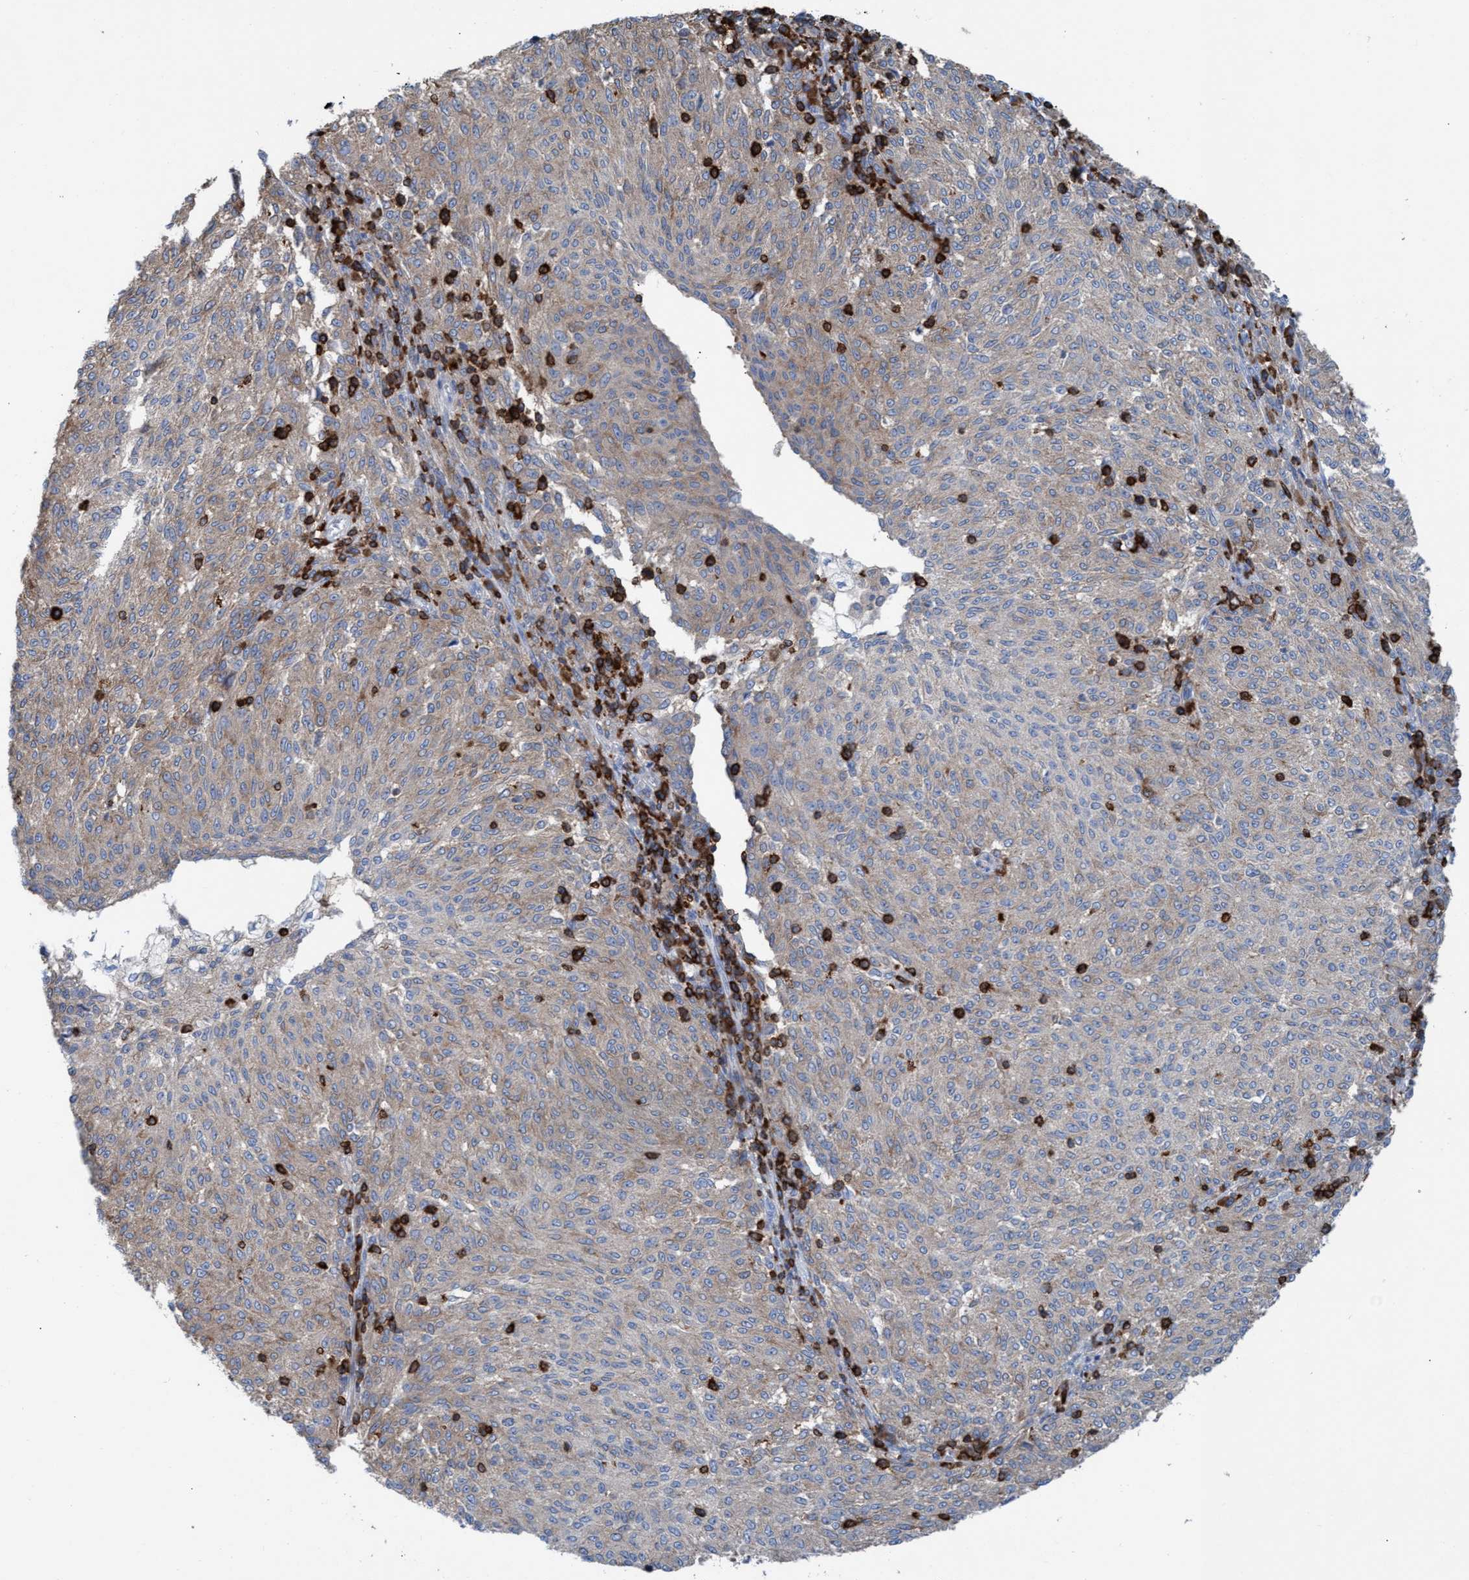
{"staining": {"intensity": "weak", "quantity": "25%-75%", "location": "cytoplasmic/membranous"}, "tissue": "melanoma", "cell_type": "Tumor cells", "image_type": "cancer", "snomed": [{"axis": "morphology", "description": "Malignant melanoma, NOS"}, {"axis": "topography", "description": "Skin"}], "caption": "Malignant melanoma was stained to show a protein in brown. There is low levels of weak cytoplasmic/membranous positivity in approximately 25%-75% of tumor cells.", "gene": "EZR", "patient": {"sex": "female", "age": 72}}